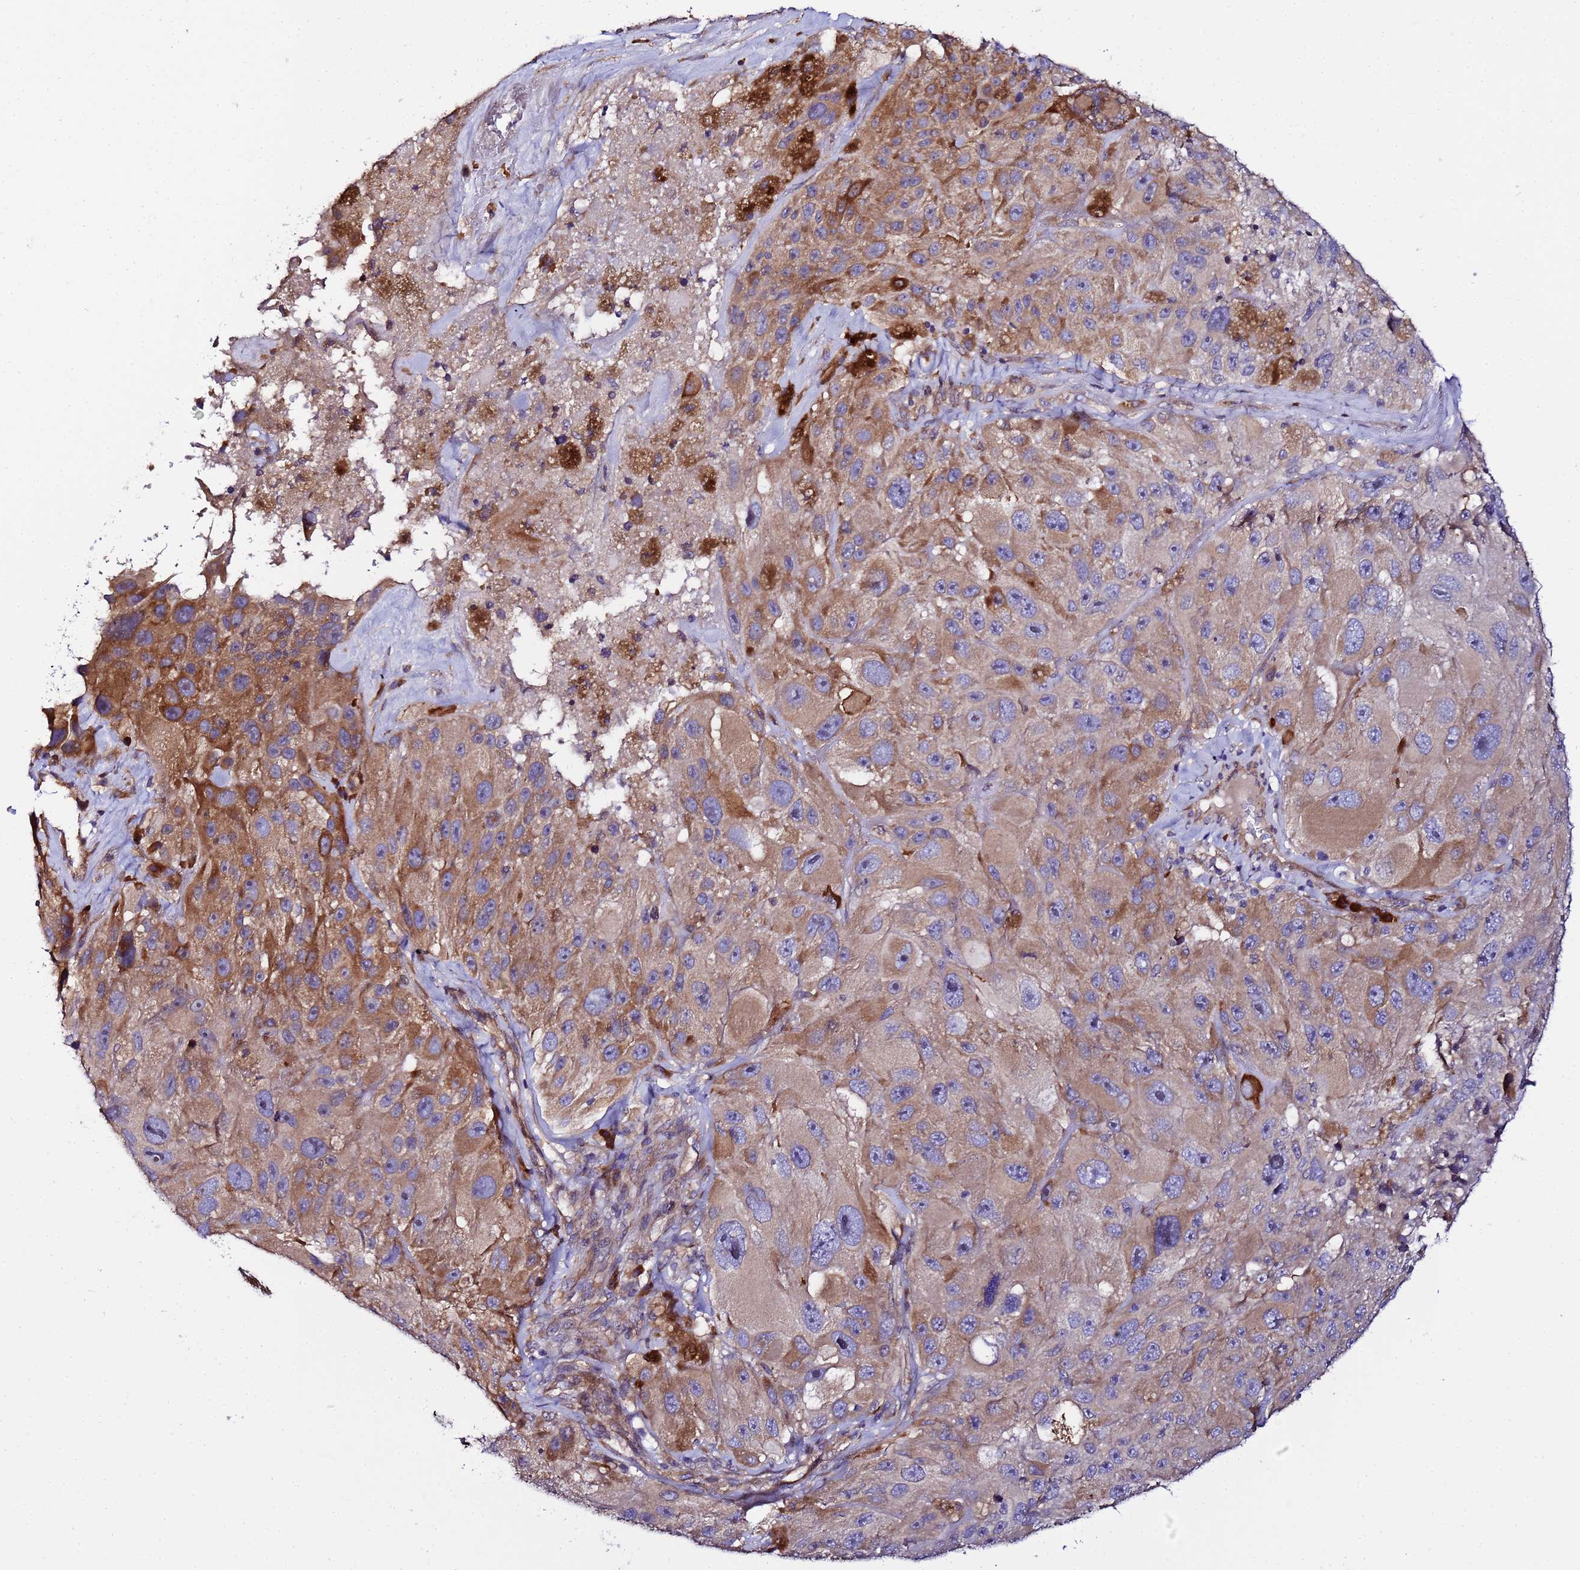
{"staining": {"intensity": "moderate", "quantity": ">75%", "location": "cytoplasmic/membranous"}, "tissue": "melanoma", "cell_type": "Tumor cells", "image_type": "cancer", "snomed": [{"axis": "morphology", "description": "Malignant melanoma, Metastatic site"}, {"axis": "topography", "description": "Lymph node"}], "caption": "Immunohistochemical staining of melanoma demonstrates medium levels of moderate cytoplasmic/membranous expression in approximately >75% of tumor cells. (Stains: DAB in brown, nuclei in blue, Microscopy: brightfield microscopy at high magnification).", "gene": "JRKL", "patient": {"sex": "male", "age": 62}}